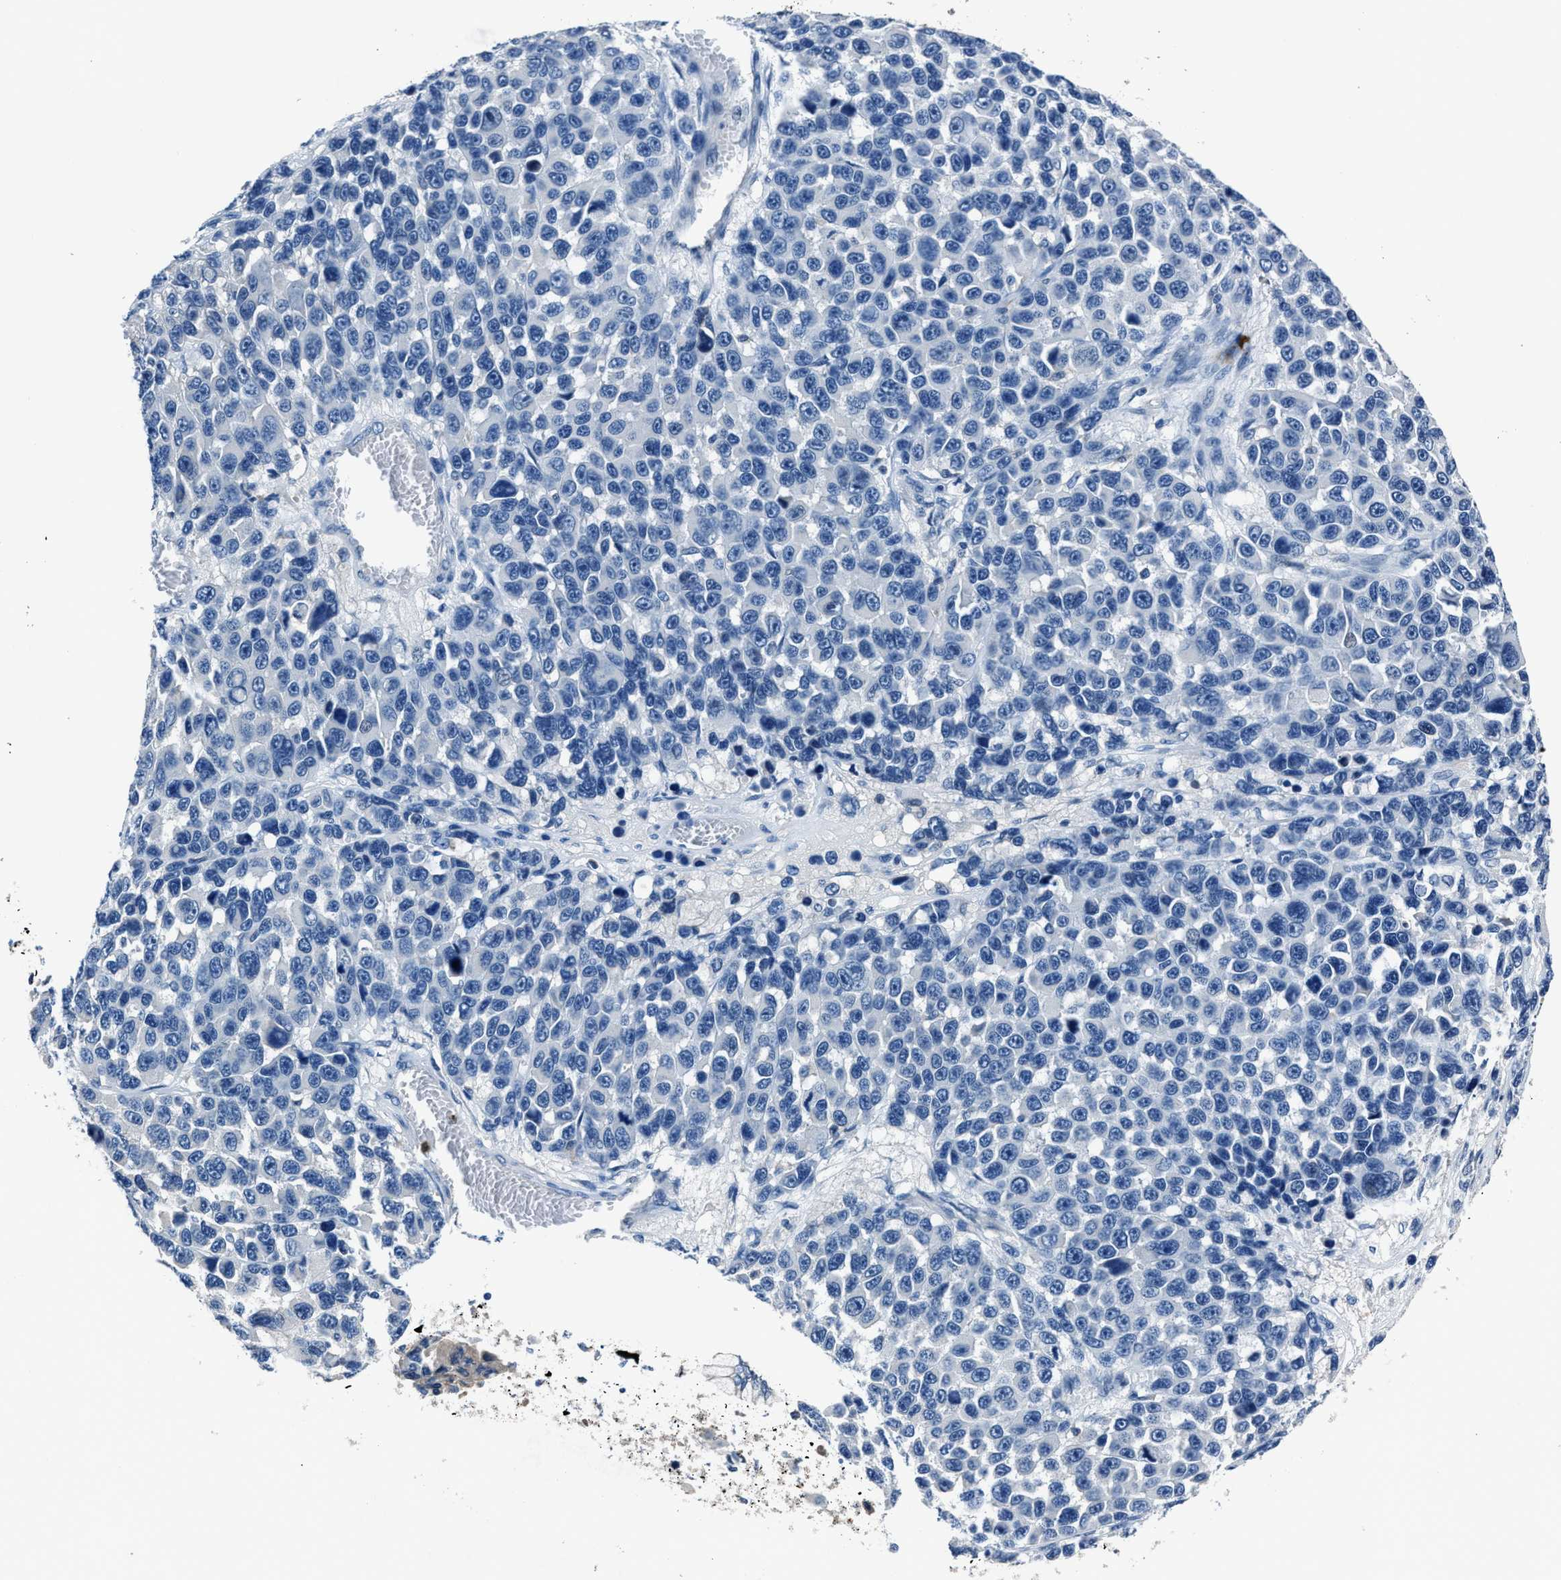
{"staining": {"intensity": "negative", "quantity": "none", "location": "none"}, "tissue": "melanoma", "cell_type": "Tumor cells", "image_type": "cancer", "snomed": [{"axis": "morphology", "description": "Malignant melanoma, NOS"}, {"axis": "topography", "description": "Skin"}], "caption": "High power microscopy micrograph of an immunohistochemistry (IHC) histopathology image of melanoma, revealing no significant staining in tumor cells.", "gene": "FGL2", "patient": {"sex": "male", "age": 53}}